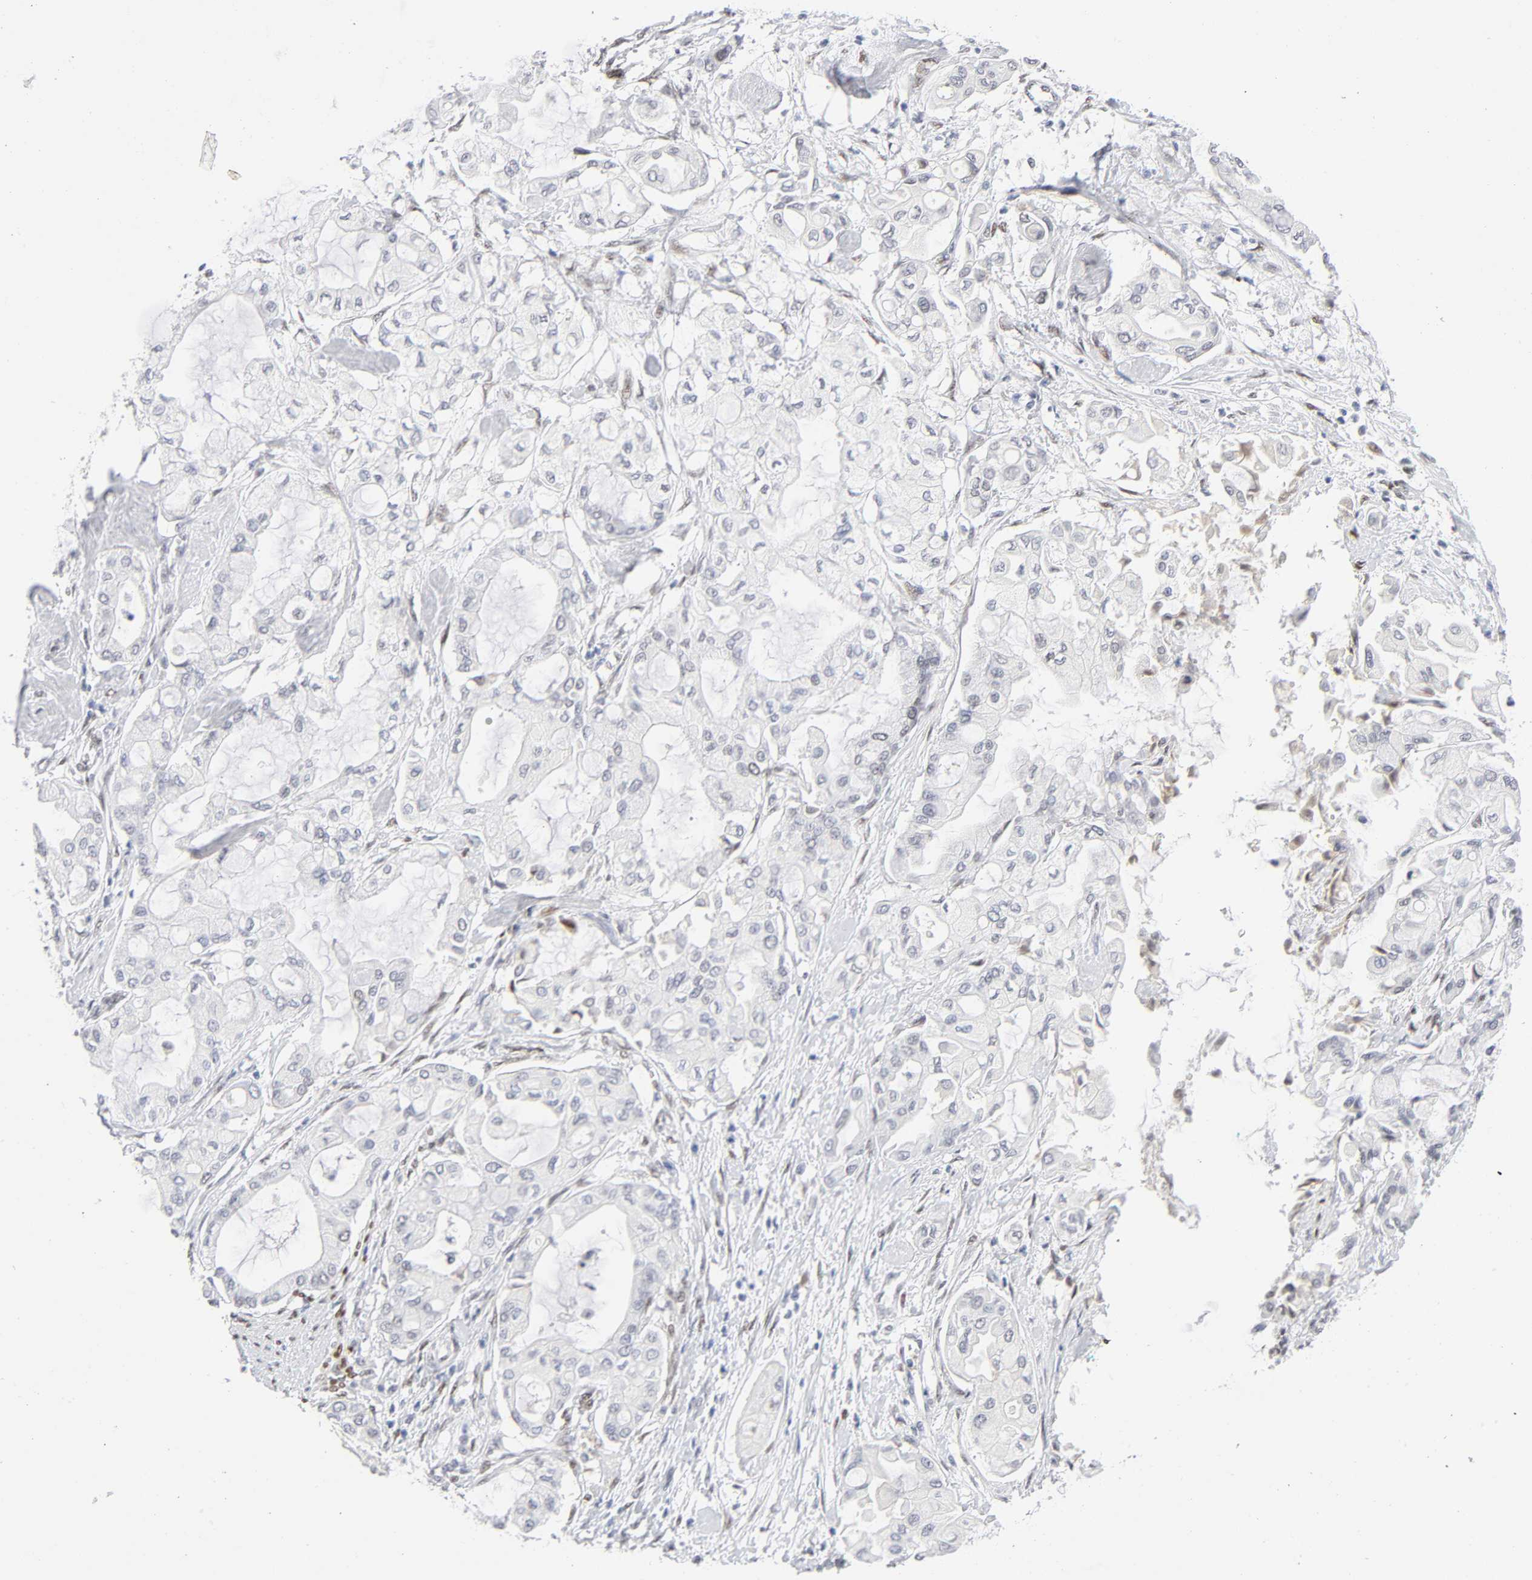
{"staining": {"intensity": "negative", "quantity": "none", "location": "none"}, "tissue": "pancreatic cancer", "cell_type": "Tumor cells", "image_type": "cancer", "snomed": [{"axis": "morphology", "description": "Adenocarcinoma, NOS"}, {"axis": "morphology", "description": "Adenocarcinoma, metastatic, NOS"}, {"axis": "topography", "description": "Lymph node"}, {"axis": "topography", "description": "Pancreas"}, {"axis": "topography", "description": "Duodenum"}], "caption": "DAB (3,3'-diaminobenzidine) immunohistochemical staining of pancreatic cancer (metastatic adenocarcinoma) displays no significant expression in tumor cells.", "gene": "NFIC", "patient": {"sex": "female", "age": 64}}